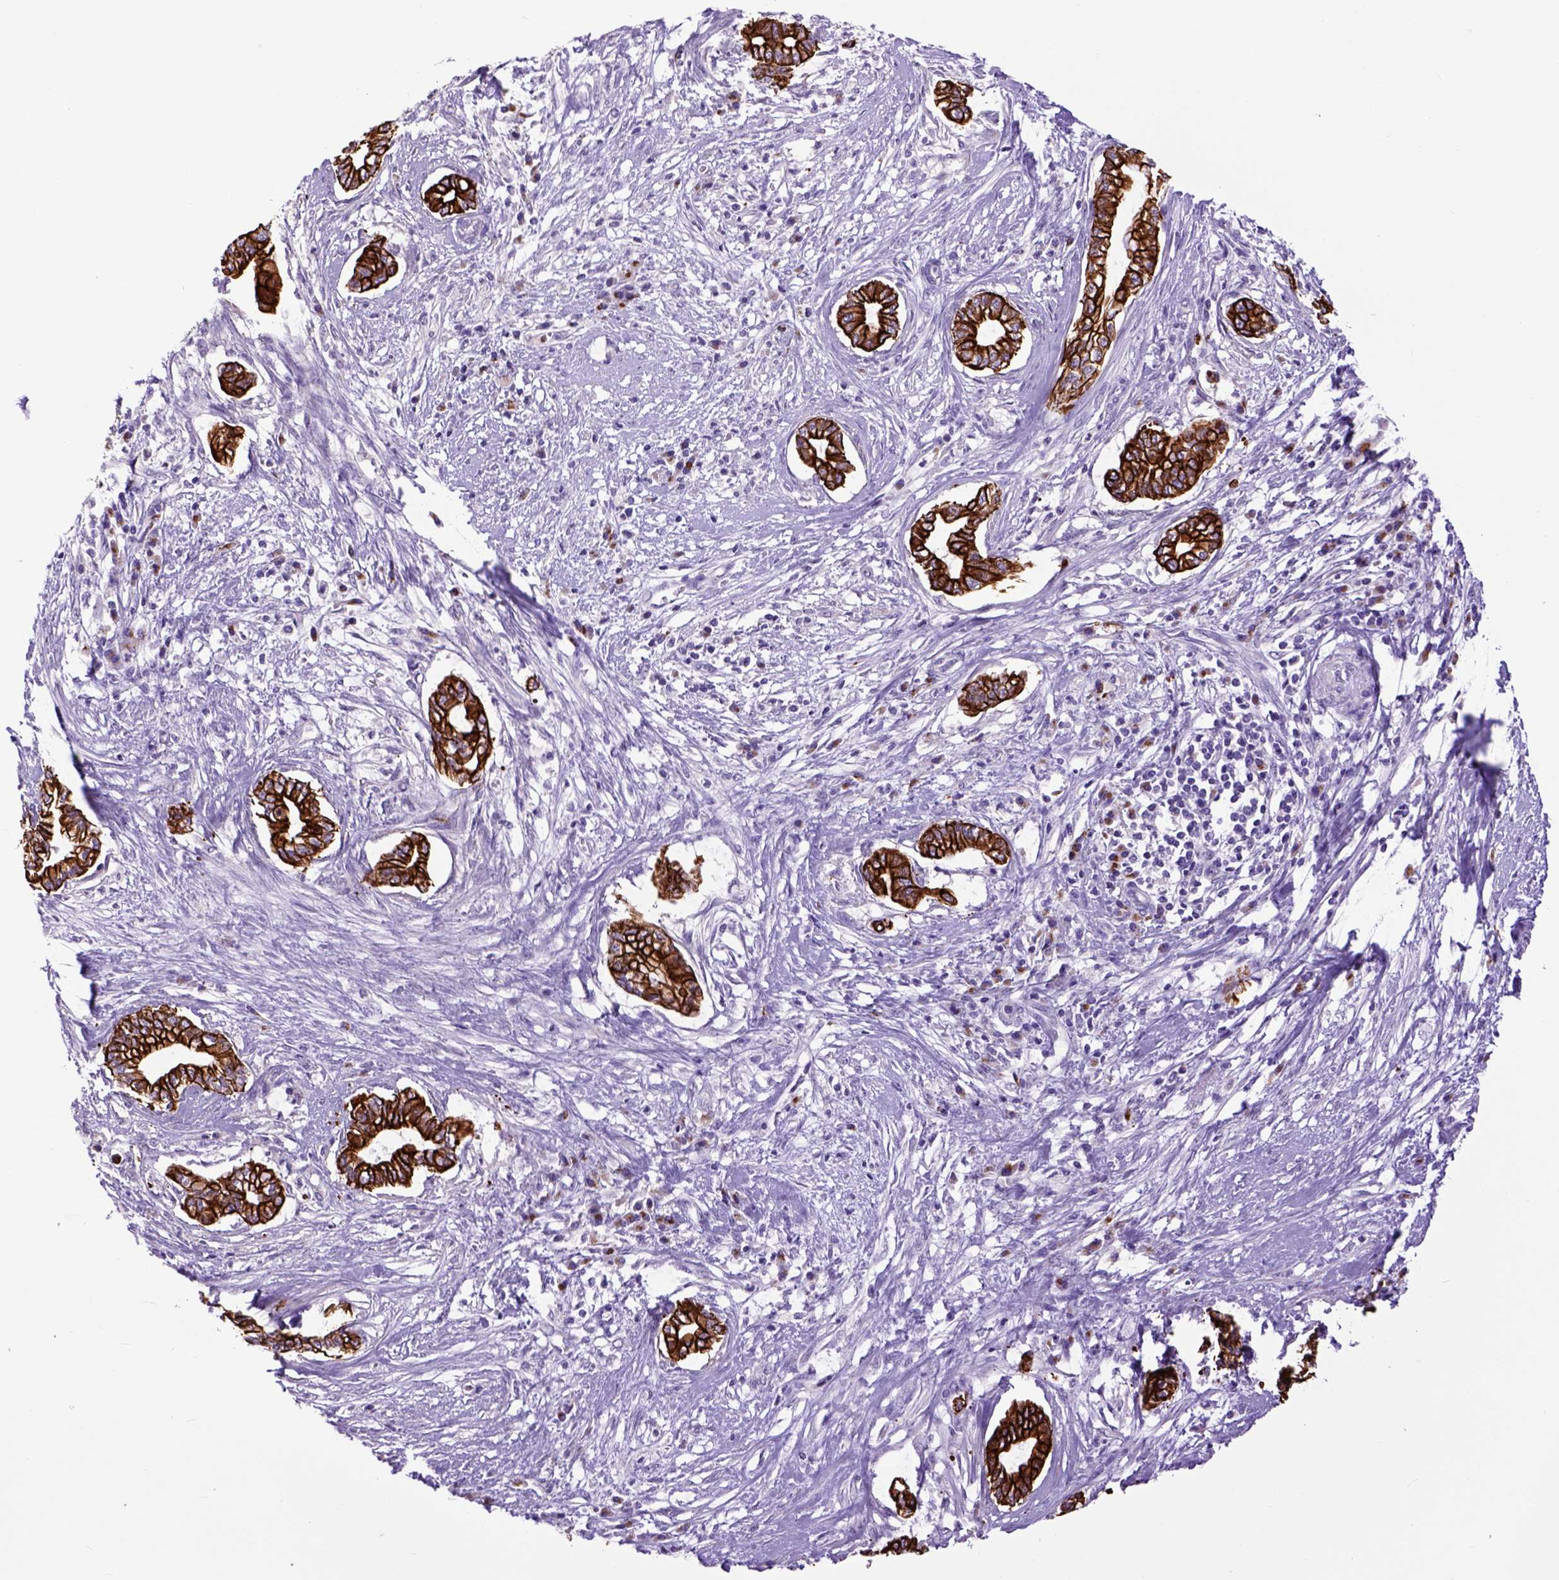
{"staining": {"intensity": "strong", "quantity": ">75%", "location": "cytoplasmic/membranous"}, "tissue": "cervical cancer", "cell_type": "Tumor cells", "image_type": "cancer", "snomed": [{"axis": "morphology", "description": "Adenocarcinoma, NOS"}, {"axis": "topography", "description": "Cervix"}], "caption": "Adenocarcinoma (cervical) stained with a brown dye reveals strong cytoplasmic/membranous positive expression in about >75% of tumor cells.", "gene": "RAB25", "patient": {"sex": "female", "age": 62}}